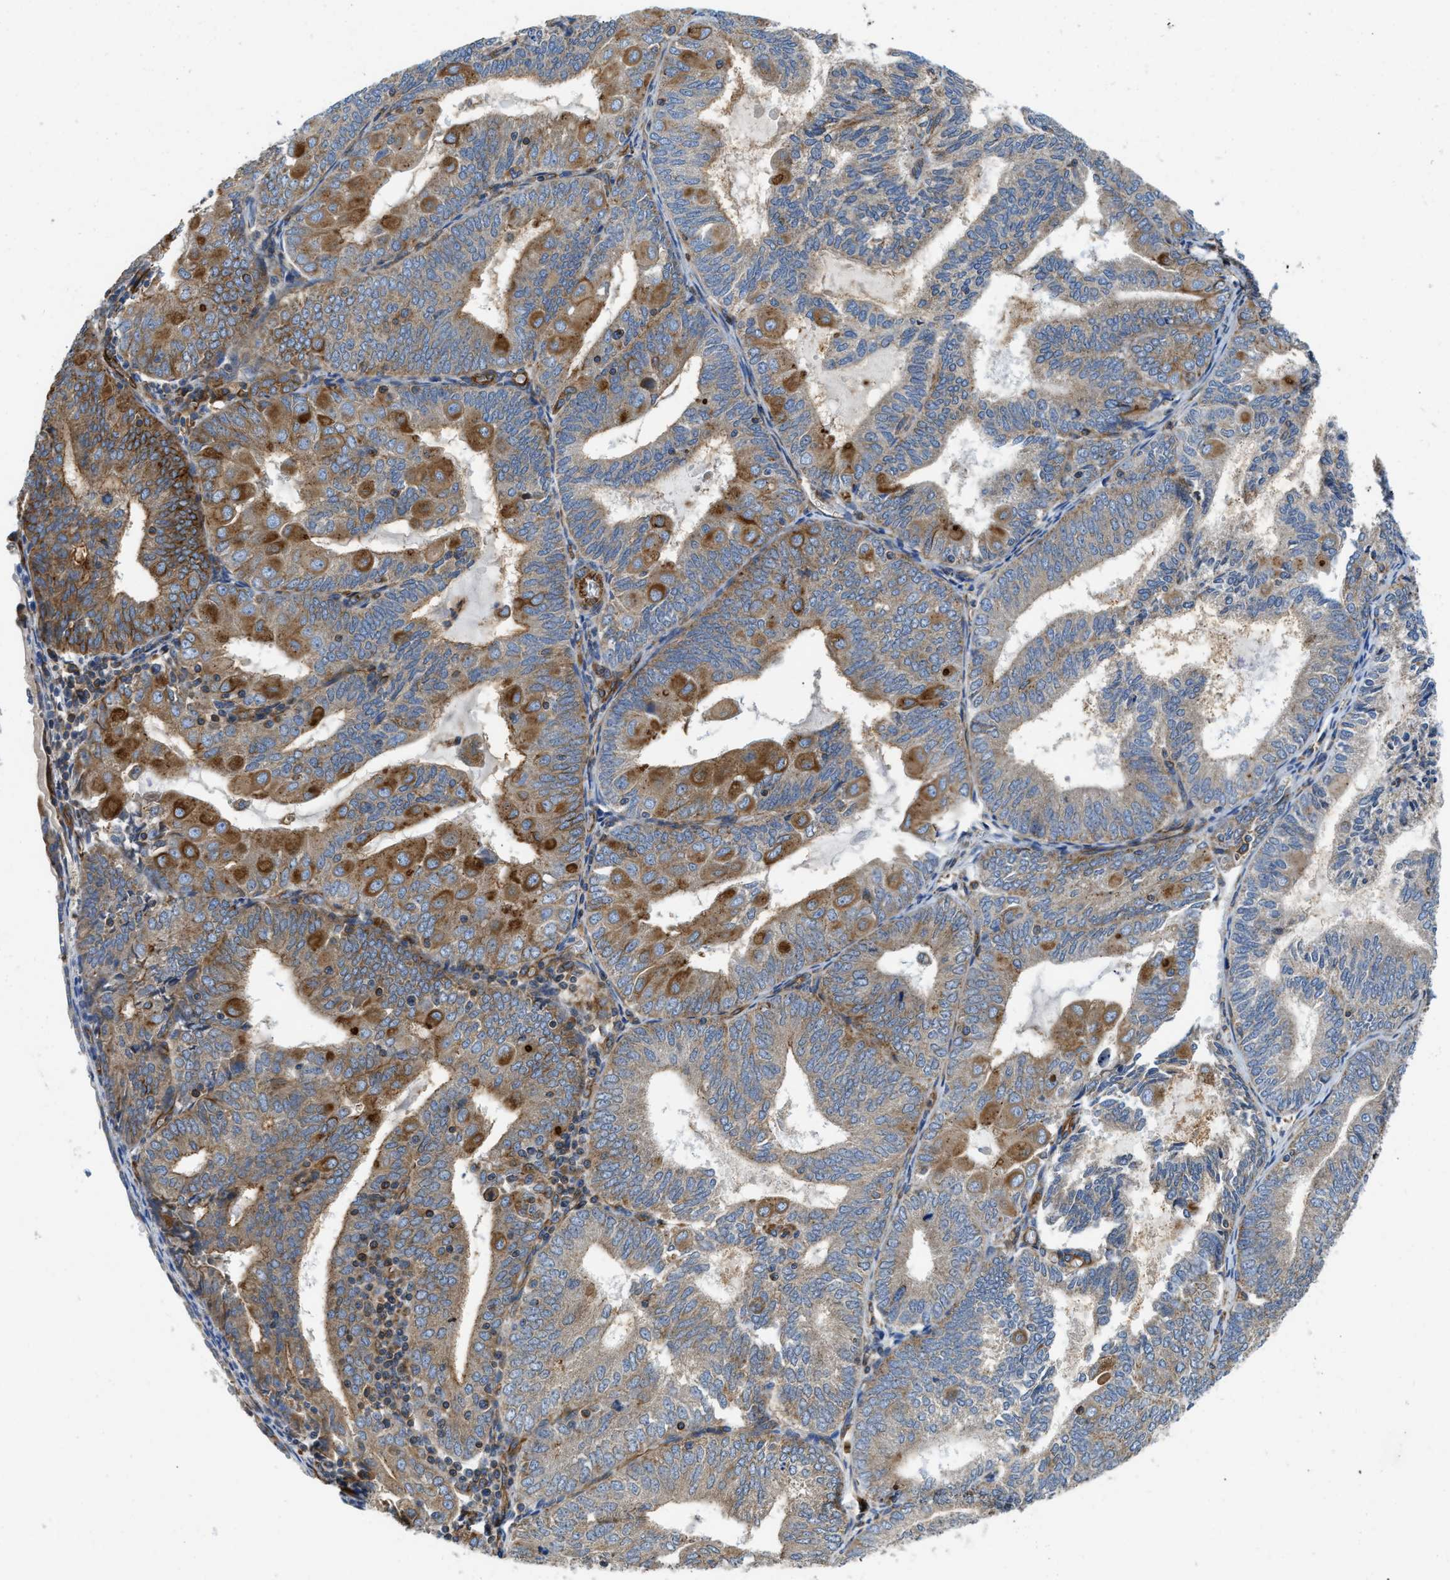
{"staining": {"intensity": "moderate", "quantity": "25%-75%", "location": "cytoplasmic/membranous"}, "tissue": "endometrial cancer", "cell_type": "Tumor cells", "image_type": "cancer", "snomed": [{"axis": "morphology", "description": "Adenocarcinoma, NOS"}, {"axis": "topography", "description": "Endometrium"}], "caption": "Protein expression analysis of human endometrial cancer reveals moderate cytoplasmic/membranous expression in about 25%-75% of tumor cells.", "gene": "HSD17B12", "patient": {"sex": "female", "age": 81}}